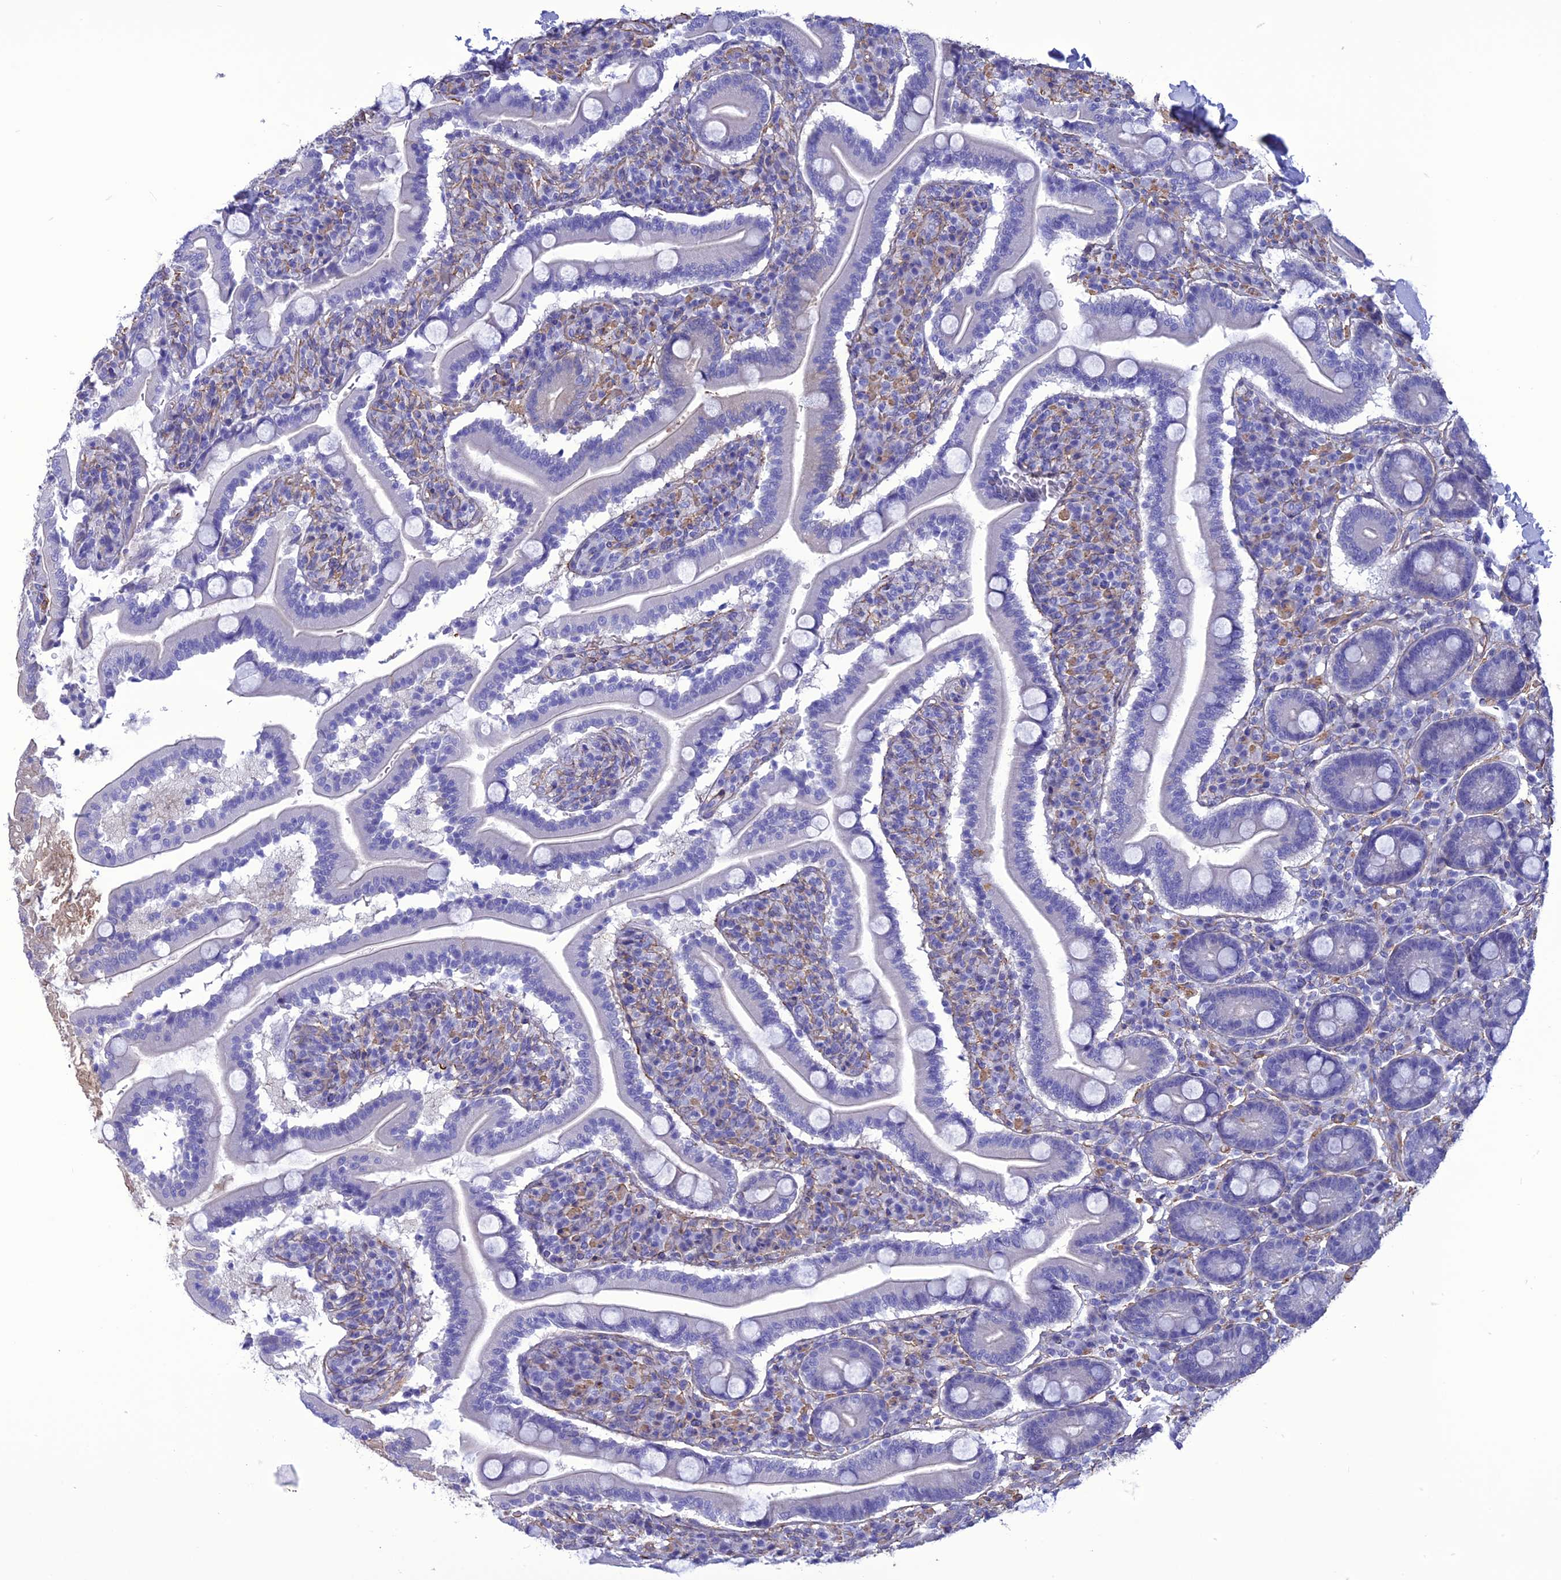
{"staining": {"intensity": "negative", "quantity": "none", "location": "none"}, "tissue": "duodenum", "cell_type": "Glandular cells", "image_type": "normal", "snomed": [{"axis": "morphology", "description": "Normal tissue, NOS"}, {"axis": "topography", "description": "Duodenum"}], "caption": "Protein analysis of normal duodenum demonstrates no significant positivity in glandular cells. The staining was performed using DAB (3,3'-diaminobenzidine) to visualize the protein expression in brown, while the nuclei were stained in blue with hematoxylin (Magnification: 20x).", "gene": "NKD1", "patient": {"sex": "male", "age": 35}}